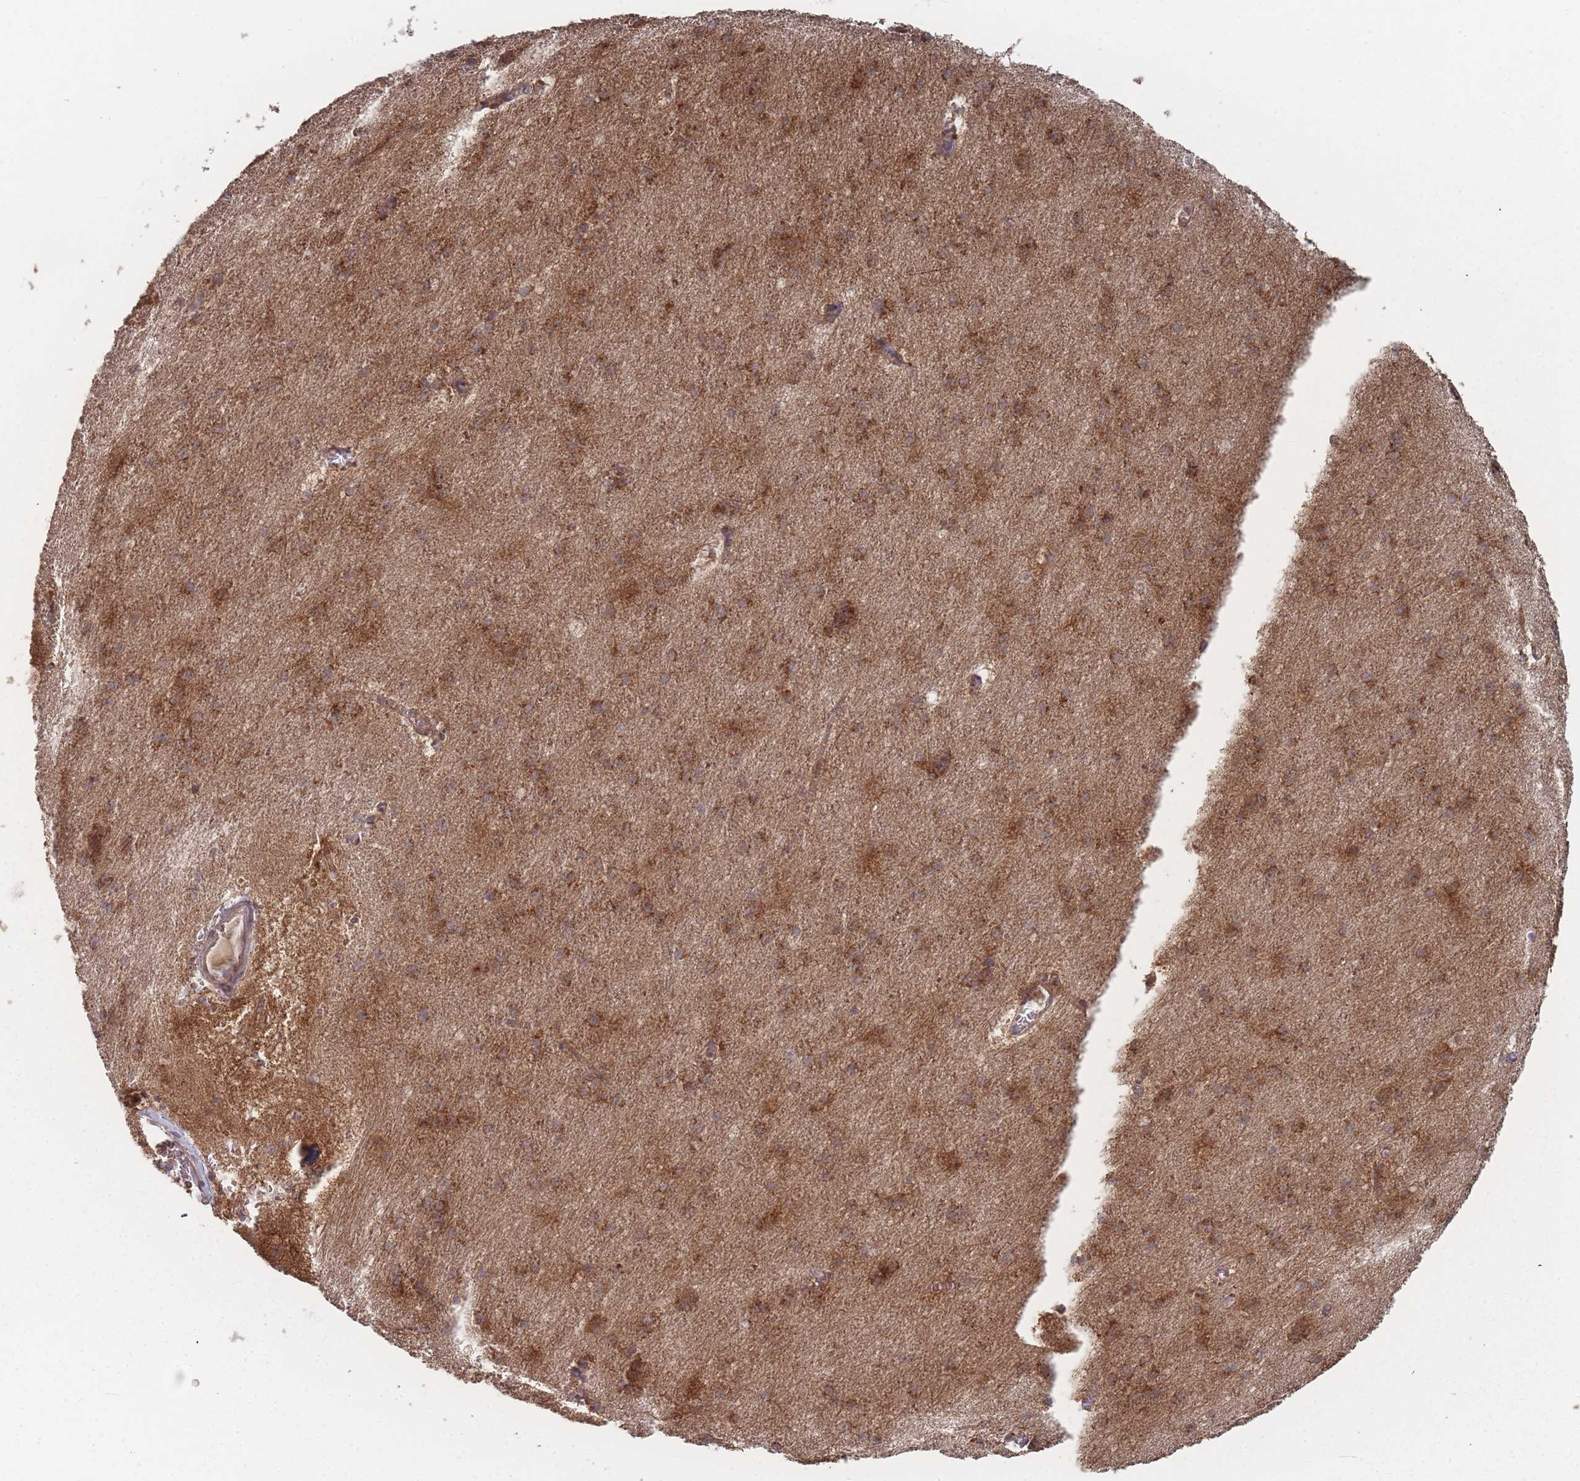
{"staining": {"intensity": "weak", "quantity": "<25%", "location": "cytoplasmic/membranous"}, "tissue": "cerebral cortex", "cell_type": "Endothelial cells", "image_type": "normal", "snomed": [{"axis": "morphology", "description": "Normal tissue, NOS"}, {"axis": "topography", "description": "Cerebral cortex"}], "caption": "This image is of unremarkable cerebral cortex stained with immunohistochemistry to label a protein in brown with the nuclei are counter-stained blue. There is no staining in endothelial cells. The staining was performed using DAB to visualize the protein expression in brown, while the nuclei were stained in blue with hematoxylin (Magnification: 20x).", "gene": "PSMB3", "patient": {"sex": "male", "age": 54}}